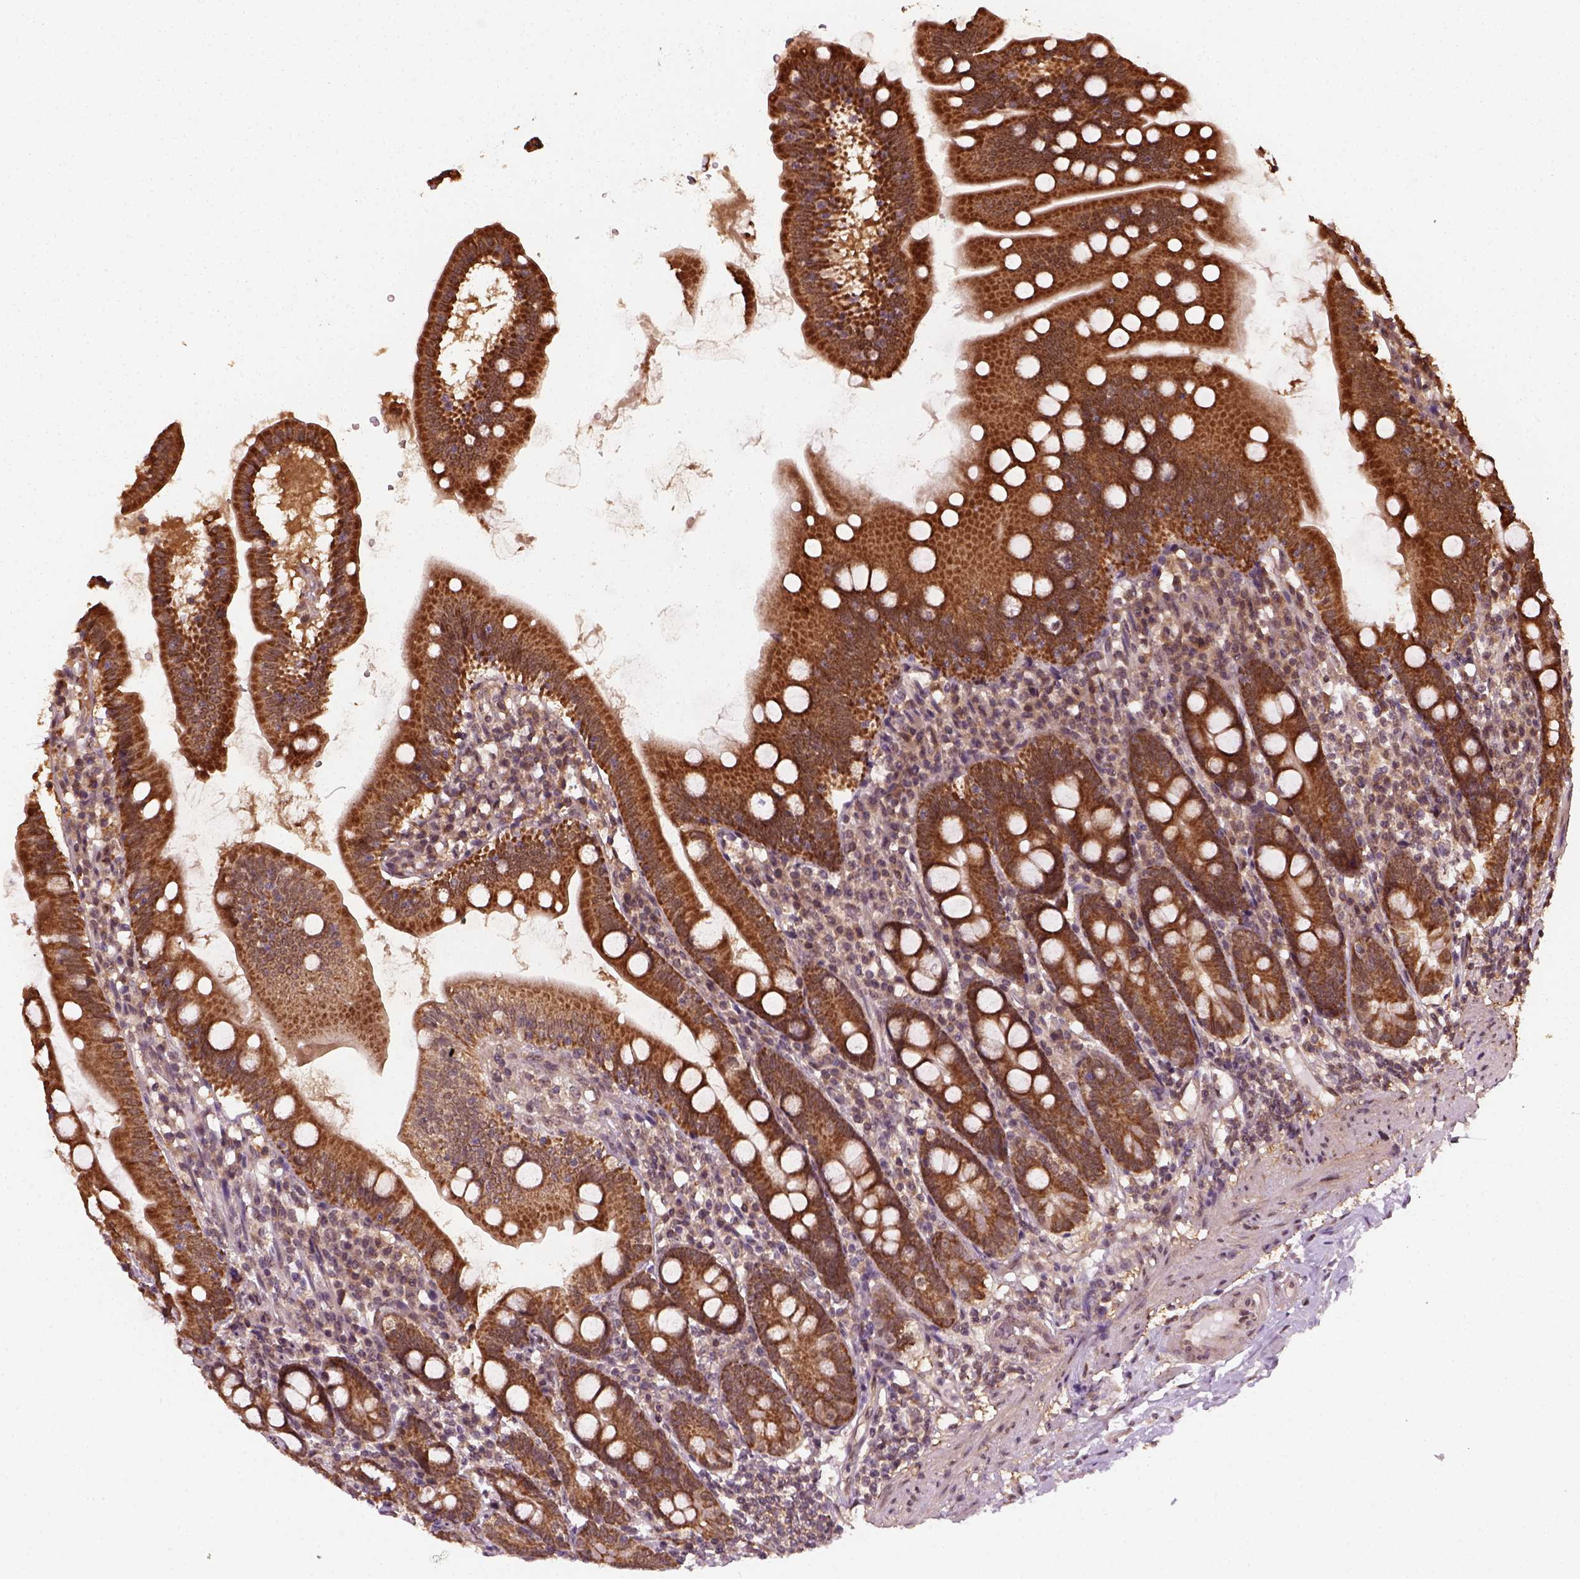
{"staining": {"intensity": "strong", "quantity": ">75%", "location": "cytoplasmic/membranous,nuclear"}, "tissue": "duodenum", "cell_type": "Glandular cells", "image_type": "normal", "snomed": [{"axis": "morphology", "description": "Normal tissue, NOS"}, {"axis": "topography", "description": "Duodenum"}], "caption": "Immunohistochemistry (IHC) micrograph of unremarkable duodenum stained for a protein (brown), which reveals high levels of strong cytoplasmic/membranous,nuclear positivity in approximately >75% of glandular cells.", "gene": "NUDT9", "patient": {"sex": "female", "age": 67}}